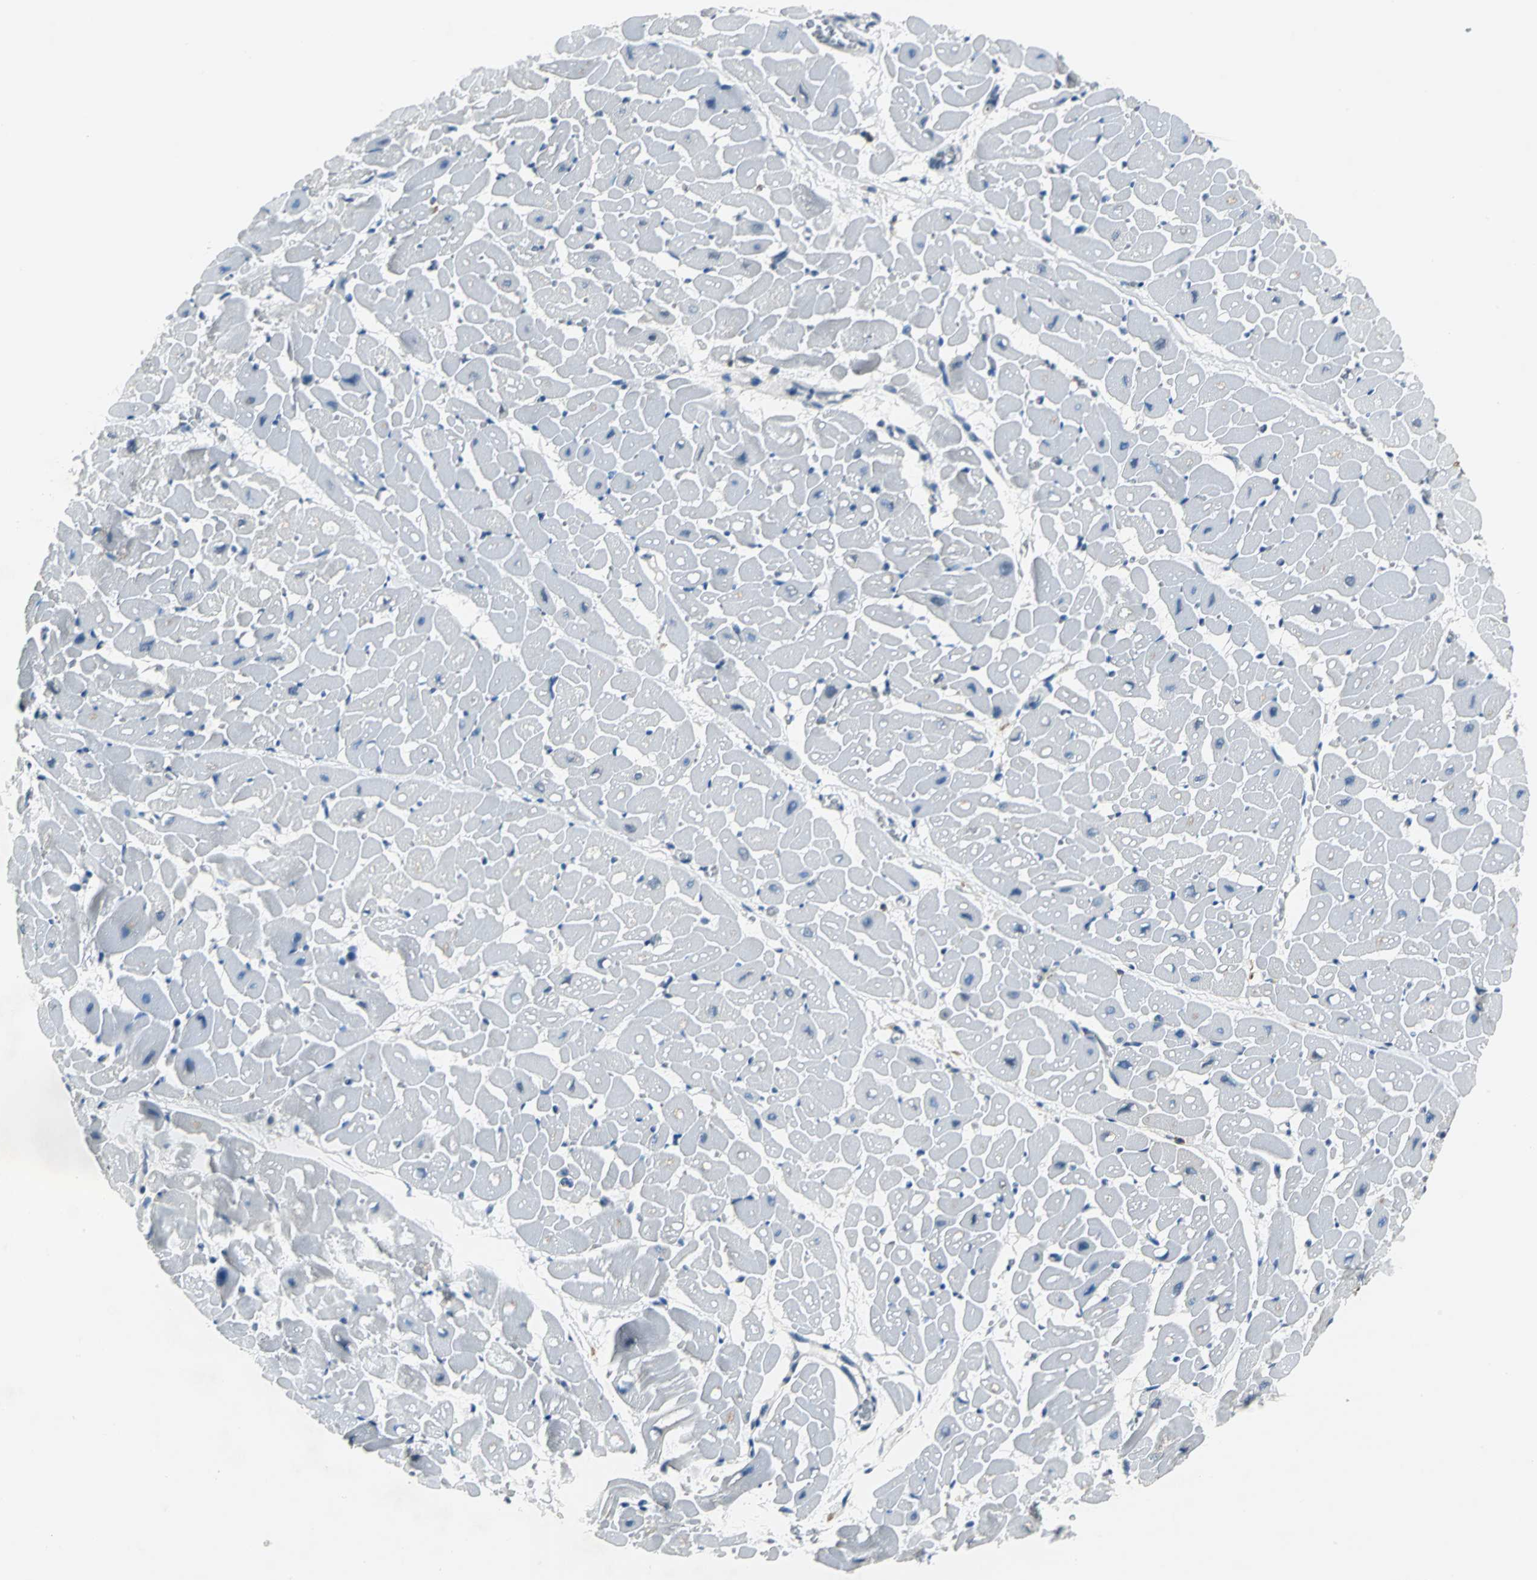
{"staining": {"intensity": "negative", "quantity": "none", "location": "none"}, "tissue": "heart muscle", "cell_type": "Cardiomyocytes", "image_type": "normal", "snomed": [{"axis": "morphology", "description": "Normal tissue, NOS"}, {"axis": "topography", "description": "Heart"}], "caption": "This image is of normal heart muscle stained with immunohistochemistry to label a protein in brown with the nuclei are counter-stained blue. There is no staining in cardiomyocytes.", "gene": "ZNF415", "patient": {"sex": "male", "age": 45}}